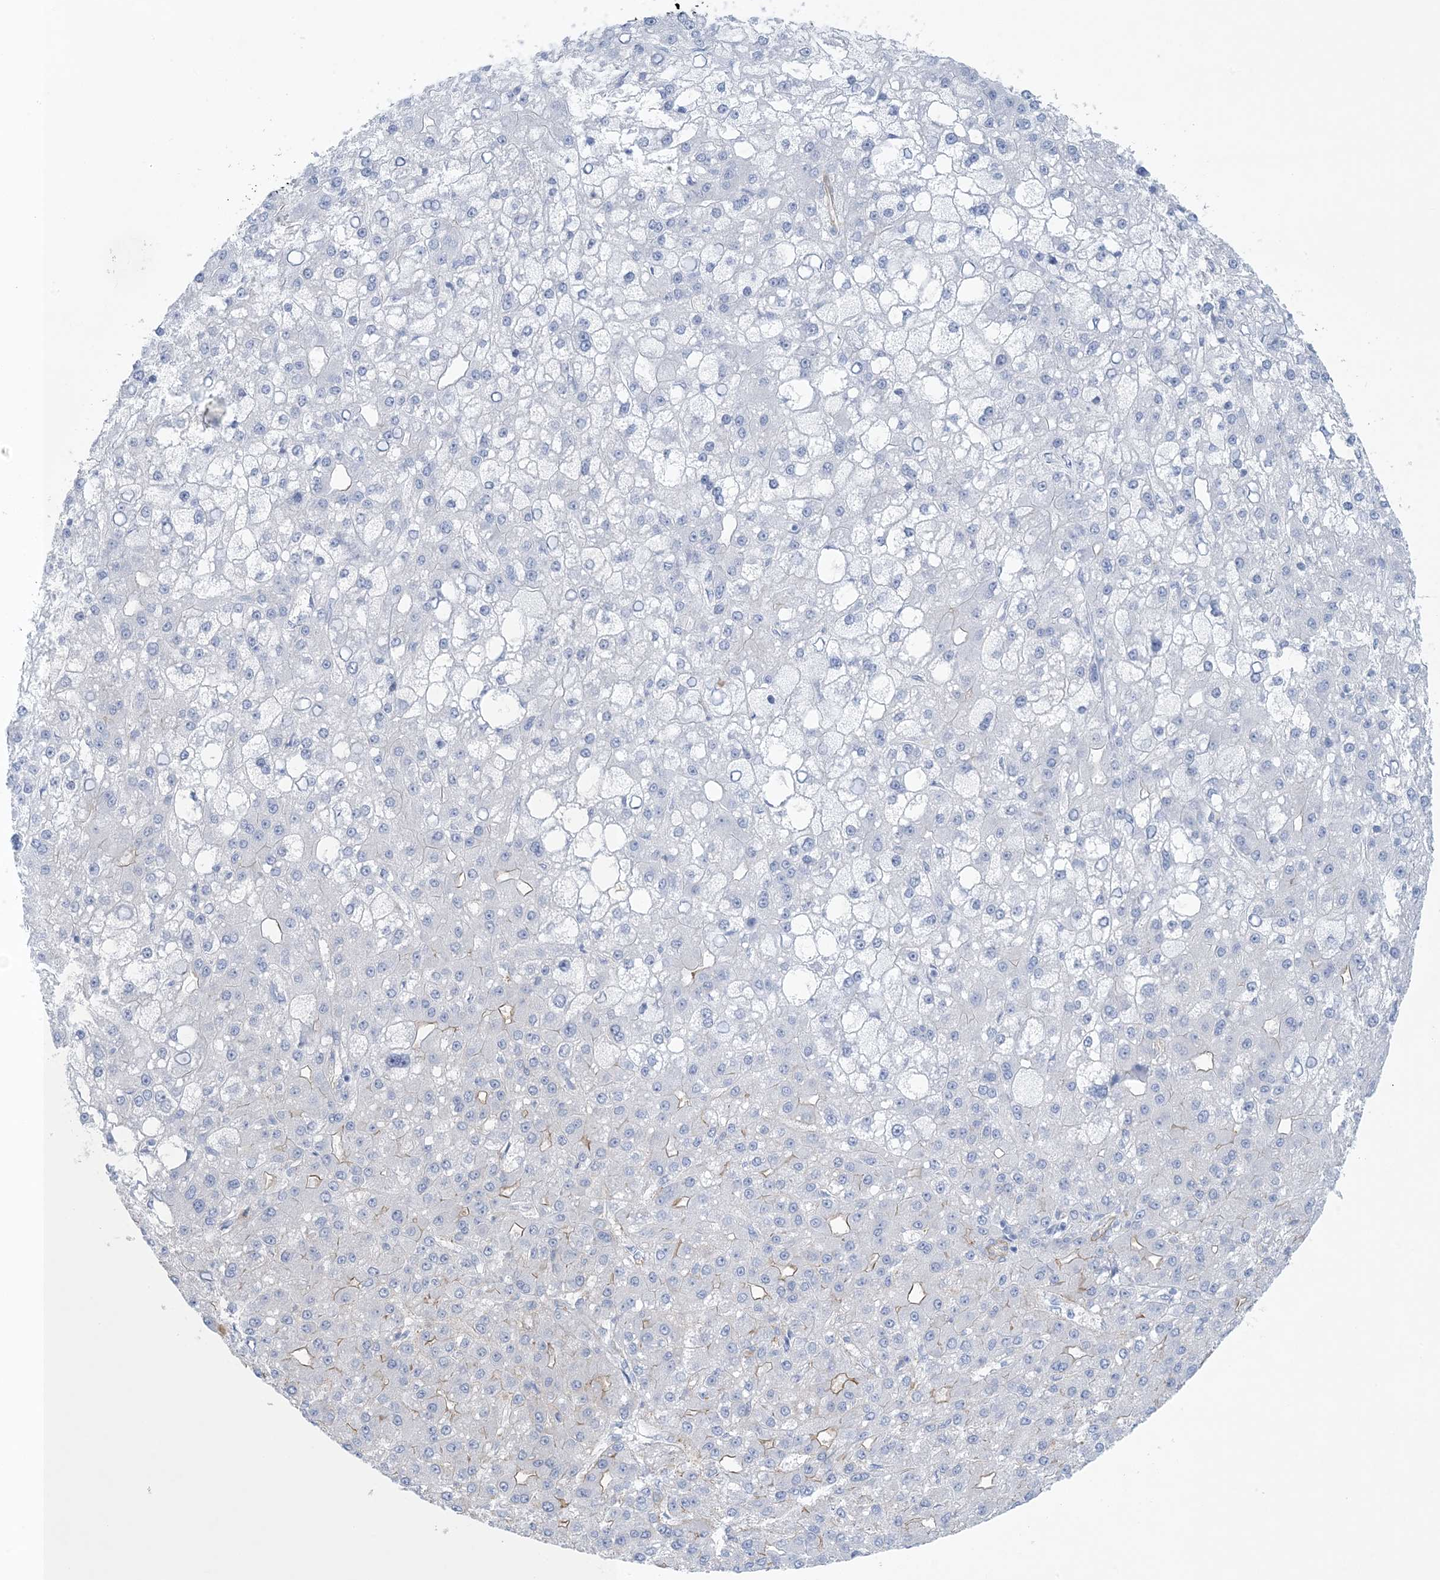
{"staining": {"intensity": "negative", "quantity": "none", "location": "none"}, "tissue": "liver cancer", "cell_type": "Tumor cells", "image_type": "cancer", "snomed": [{"axis": "morphology", "description": "Carcinoma, Hepatocellular, NOS"}, {"axis": "topography", "description": "Liver"}], "caption": "Tumor cells are negative for protein expression in human liver cancer (hepatocellular carcinoma).", "gene": "SHANK1", "patient": {"sex": "male", "age": 67}}